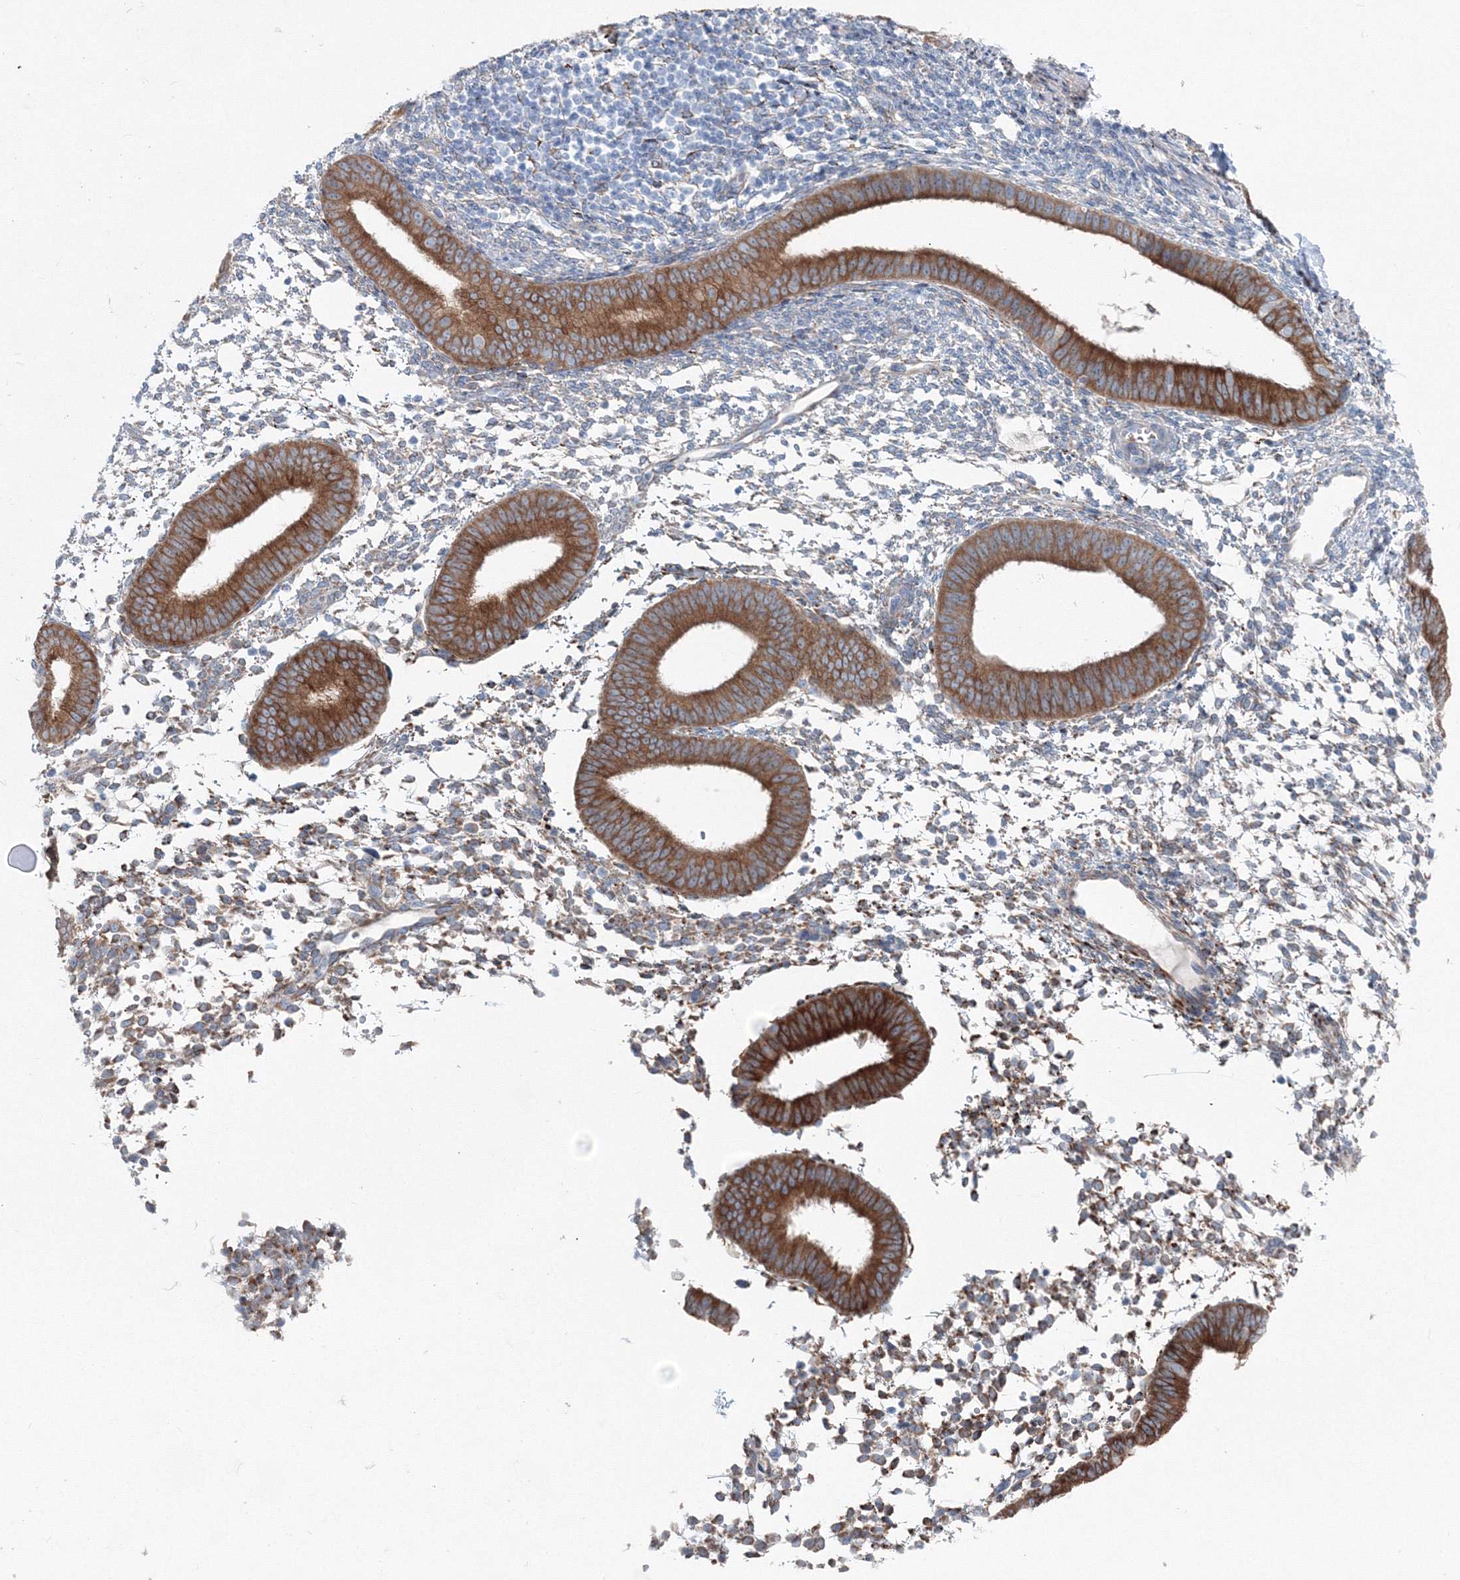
{"staining": {"intensity": "moderate", "quantity": "<25%", "location": "cytoplasmic/membranous"}, "tissue": "endometrium", "cell_type": "Cells in endometrial stroma", "image_type": "normal", "snomed": [{"axis": "morphology", "description": "Normal tissue, NOS"}, {"axis": "topography", "description": "Uterus"}, {"axis": "topography", "description": "Endometrium"}], "caption": "Immunohistochemistry of normal endometrium demonstrates low levels of moderate cytoplasmic/membranous positivity in about <25% of cells in endometrial stroma.", "gene": "ENSG00000285283", "patient": {"sex": "female", "age": 48}}